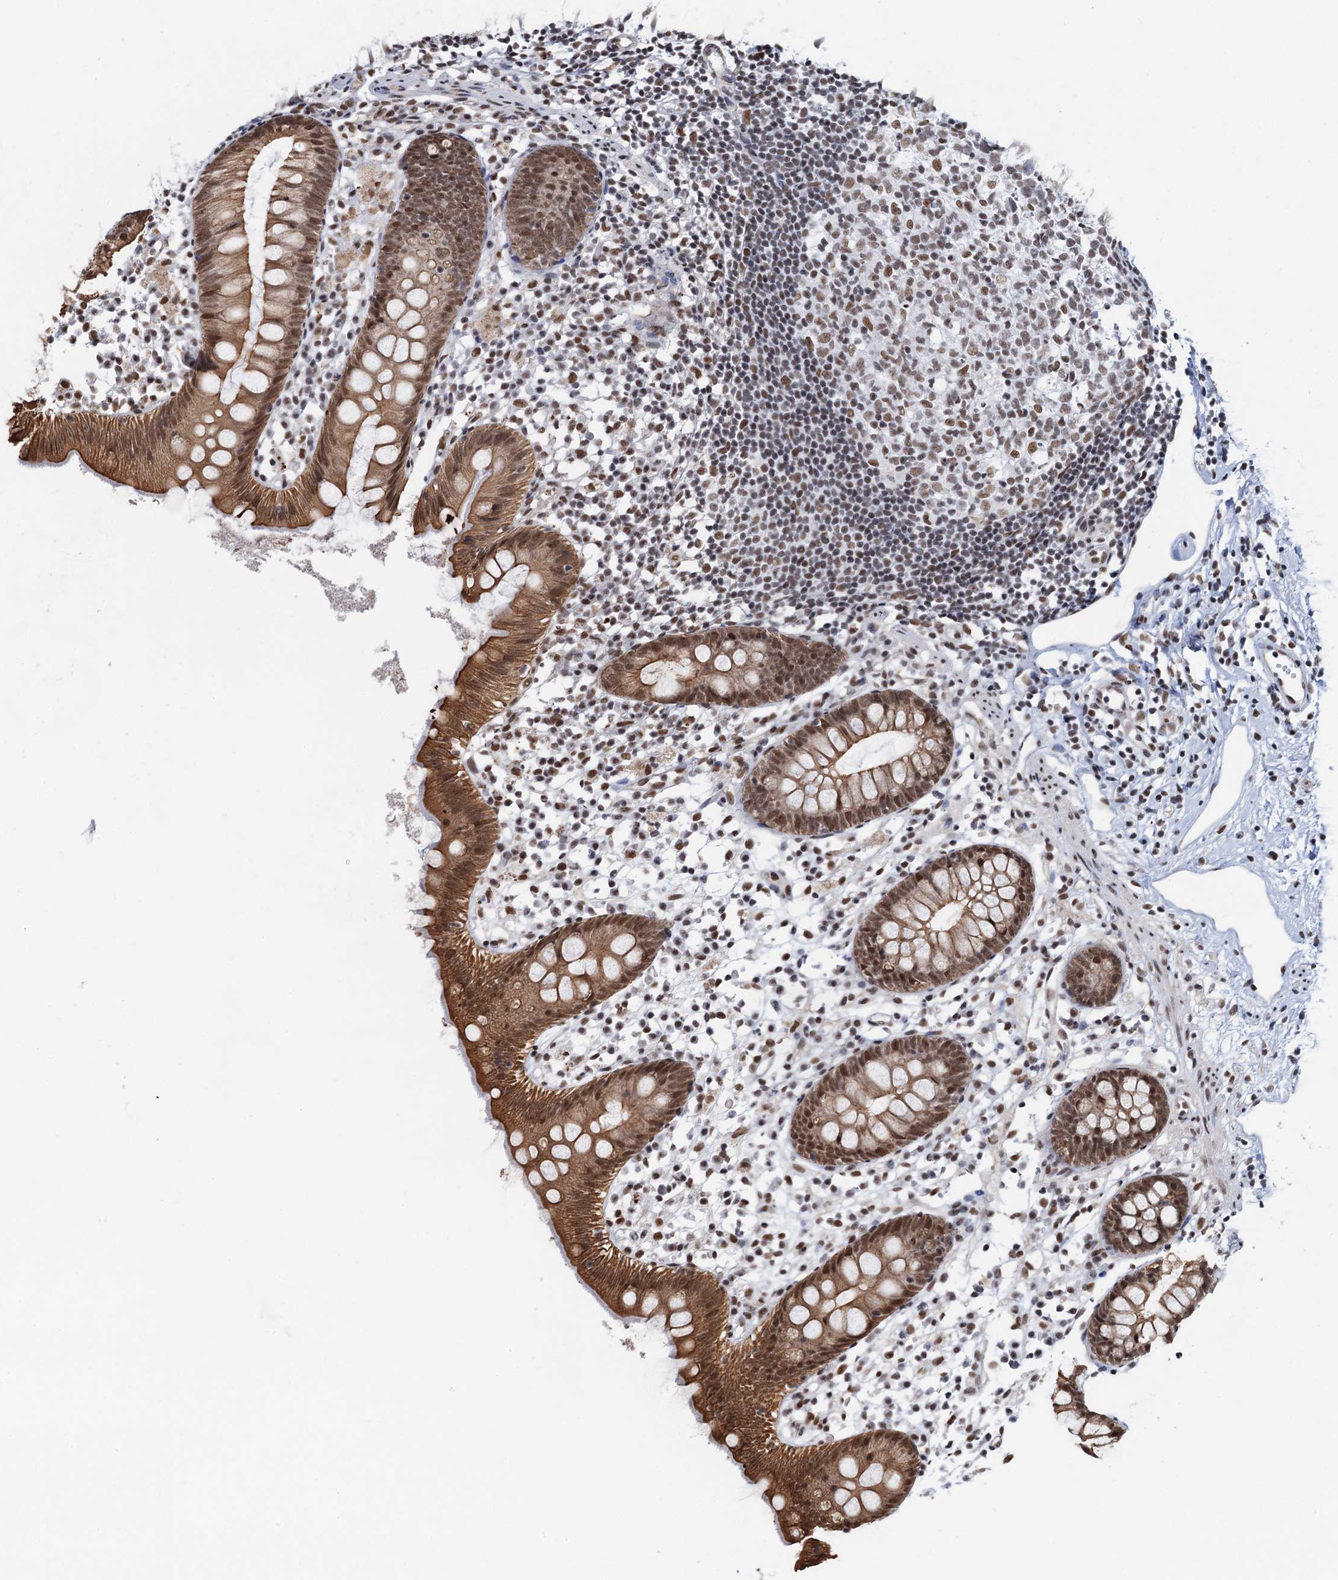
{"staining": {"intensity": "strong", "quantity": ">75%", "location": "cytoplasmic/membranous,nuclear"}, "tissue": "appendix", "cell_type": "Glandular cells", "image_type": "normal", "snomed": [{"axis": "morphology", "description": "Normal tissue, NOS"}, {"axis": "topography", "description": "Appendix"}], "caption": "Glandular cells show high levels of strong cytoplasmic/membranous,nuclear positivity in approximately >75% of cells in unremarkable human appendix. (IHC, brightfield microscopy, high magnification).", "gene": "ZNF609", "patient": {"sex": "female", "age": 20}}